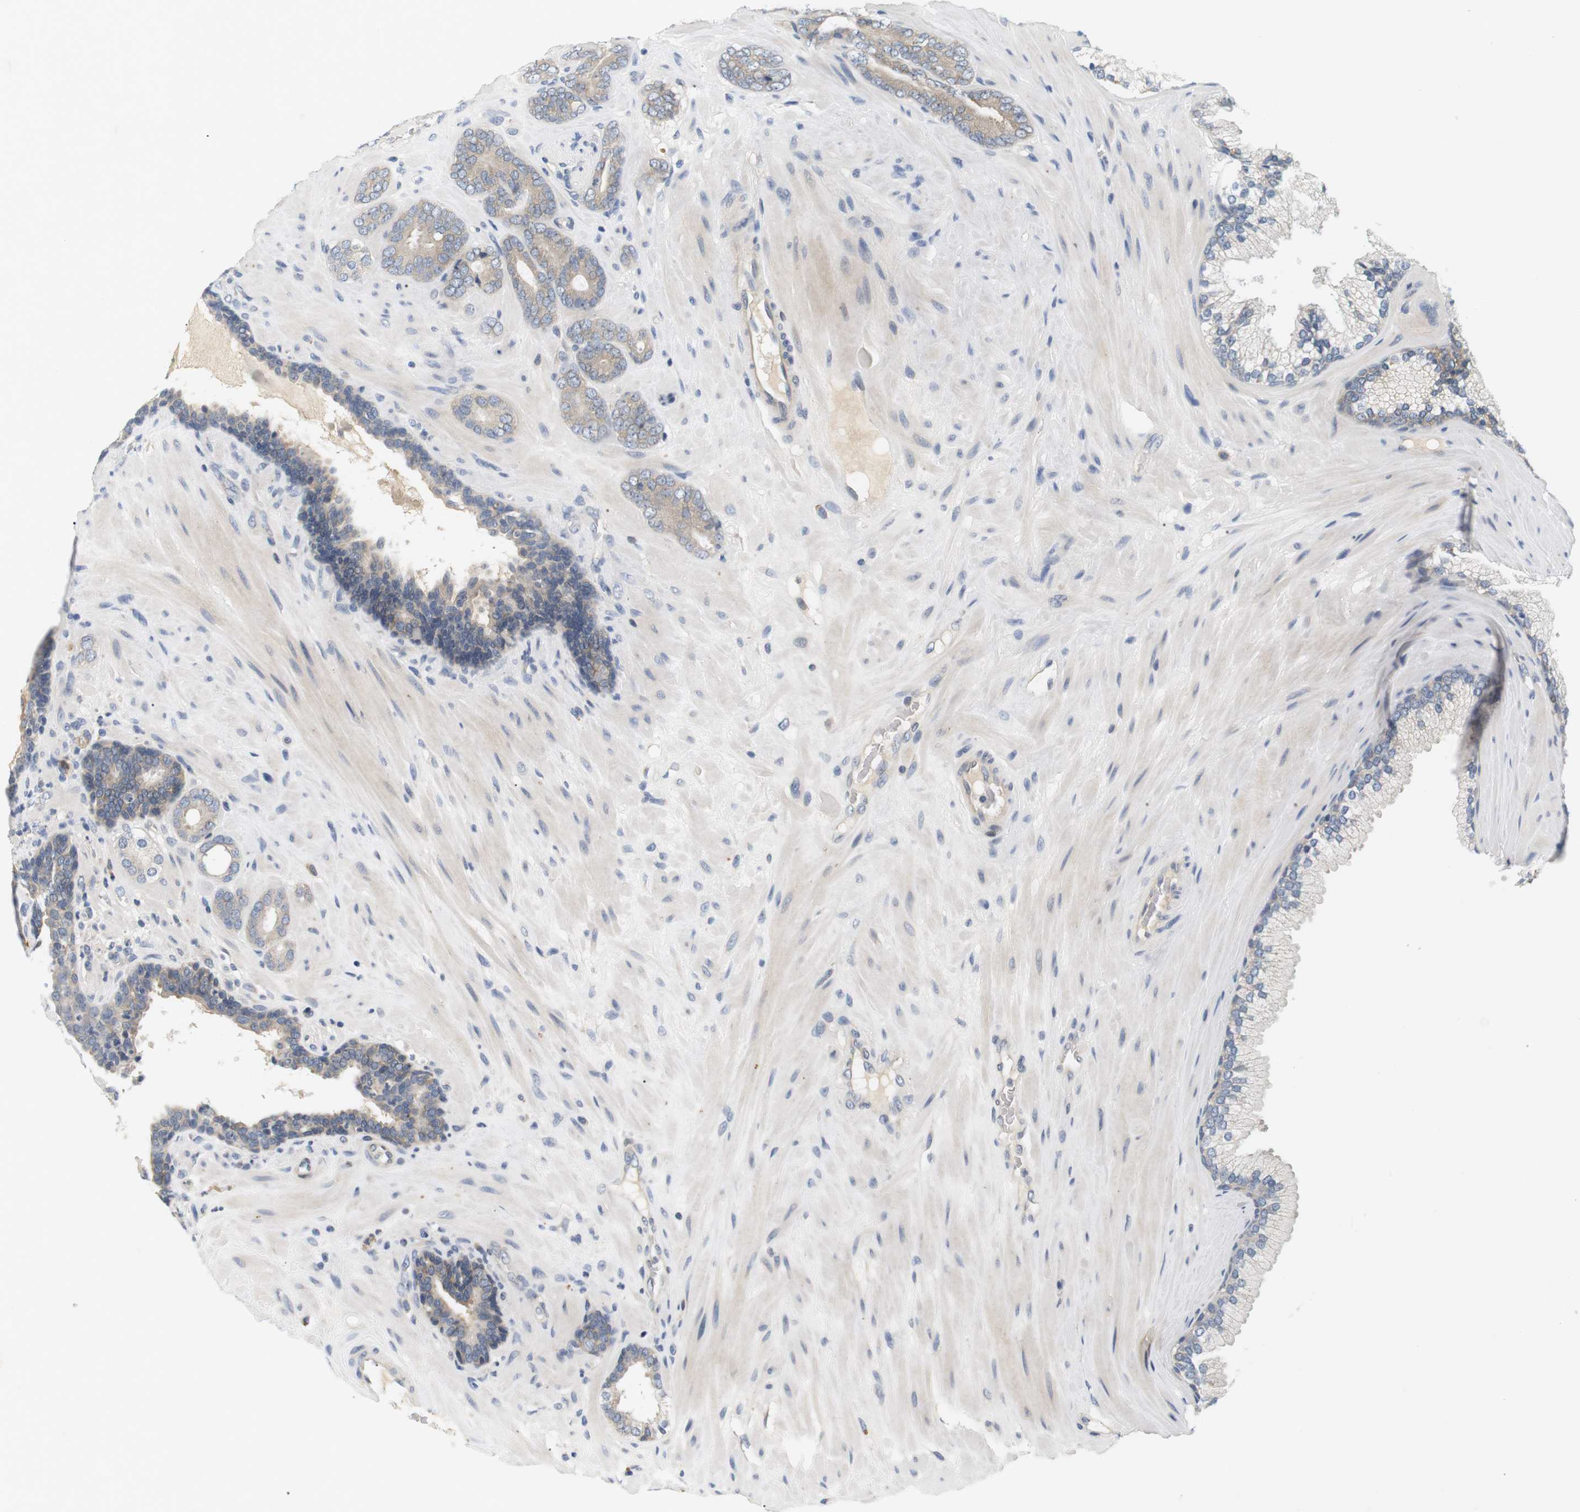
{"staining": {"intensity": "weak", "quantity": "25%-75%", "location": "cytoplasmic/membranous"}, "tissue": "prostate cancer", "cell_type": "Tumor cells", "image_type": "cancer", "snomed": [{"axis": "morphology", "description": "Adenocarcinoma, Low grade"}, {"axis": "topography", "description": "Prostate"}], "caption": "IHC (DAB) staining of prostate cancer demonstrates weak cytoplasmic/membranous protein expression in about 25%-75% of tumor cells.", "gene": "EVA1C", "patient": {"sex": "male", "age": 63}}